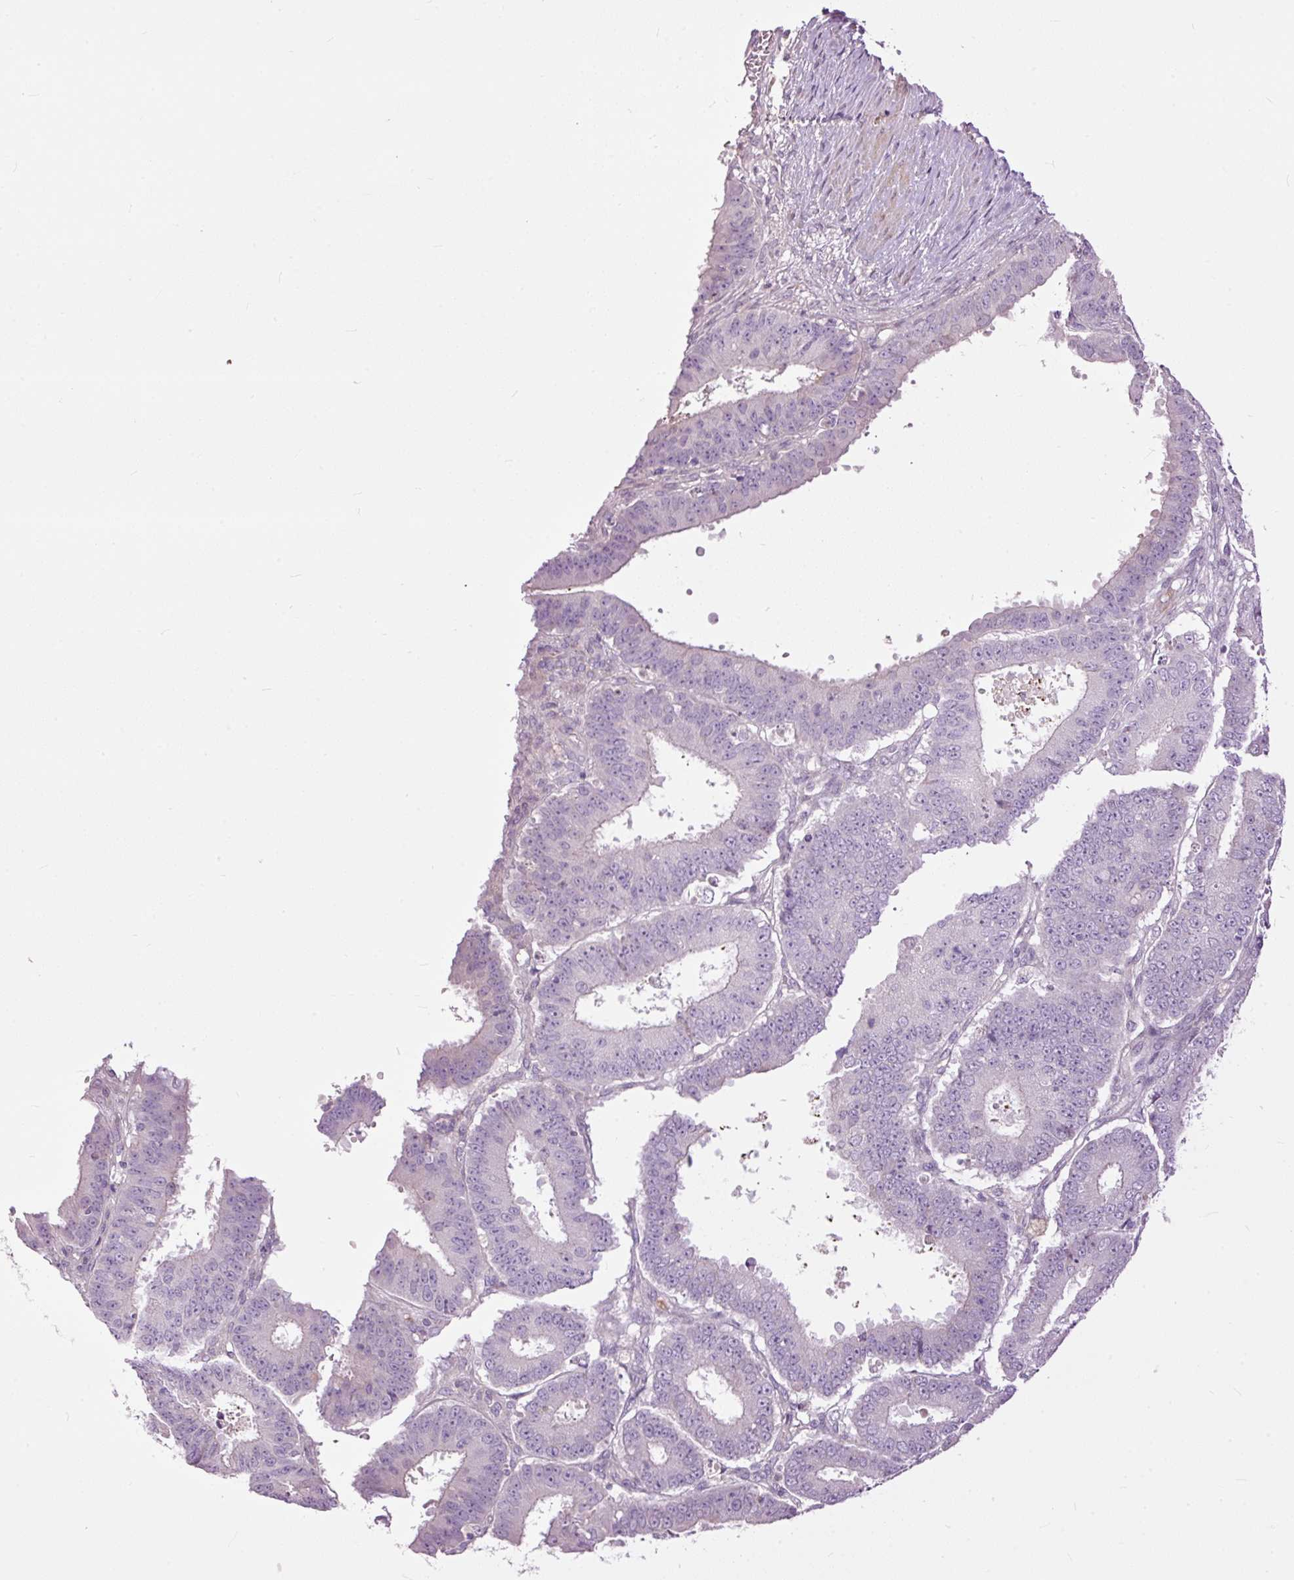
{"staining": {"intensity": "negative", "quantity": "none", "location": "none"}, "tissue": "ovarian cancer", "cell_type": "Tumor cells", "image_type": "cancer", "snomed": [{"axis": "morphology", "description": "Carcinoma, endometroid"}, {"axis": "topography", "description": "Appendix"}, {"axis": "topography", "description": "Ovary"}], "caption": "There is no significant positivity in tumor cells of endometroid carcinoma (ovarian). Nuclei are stained in blue.", "gene": "FCRL4", "patient": {"sex": "female", "age": 42}}